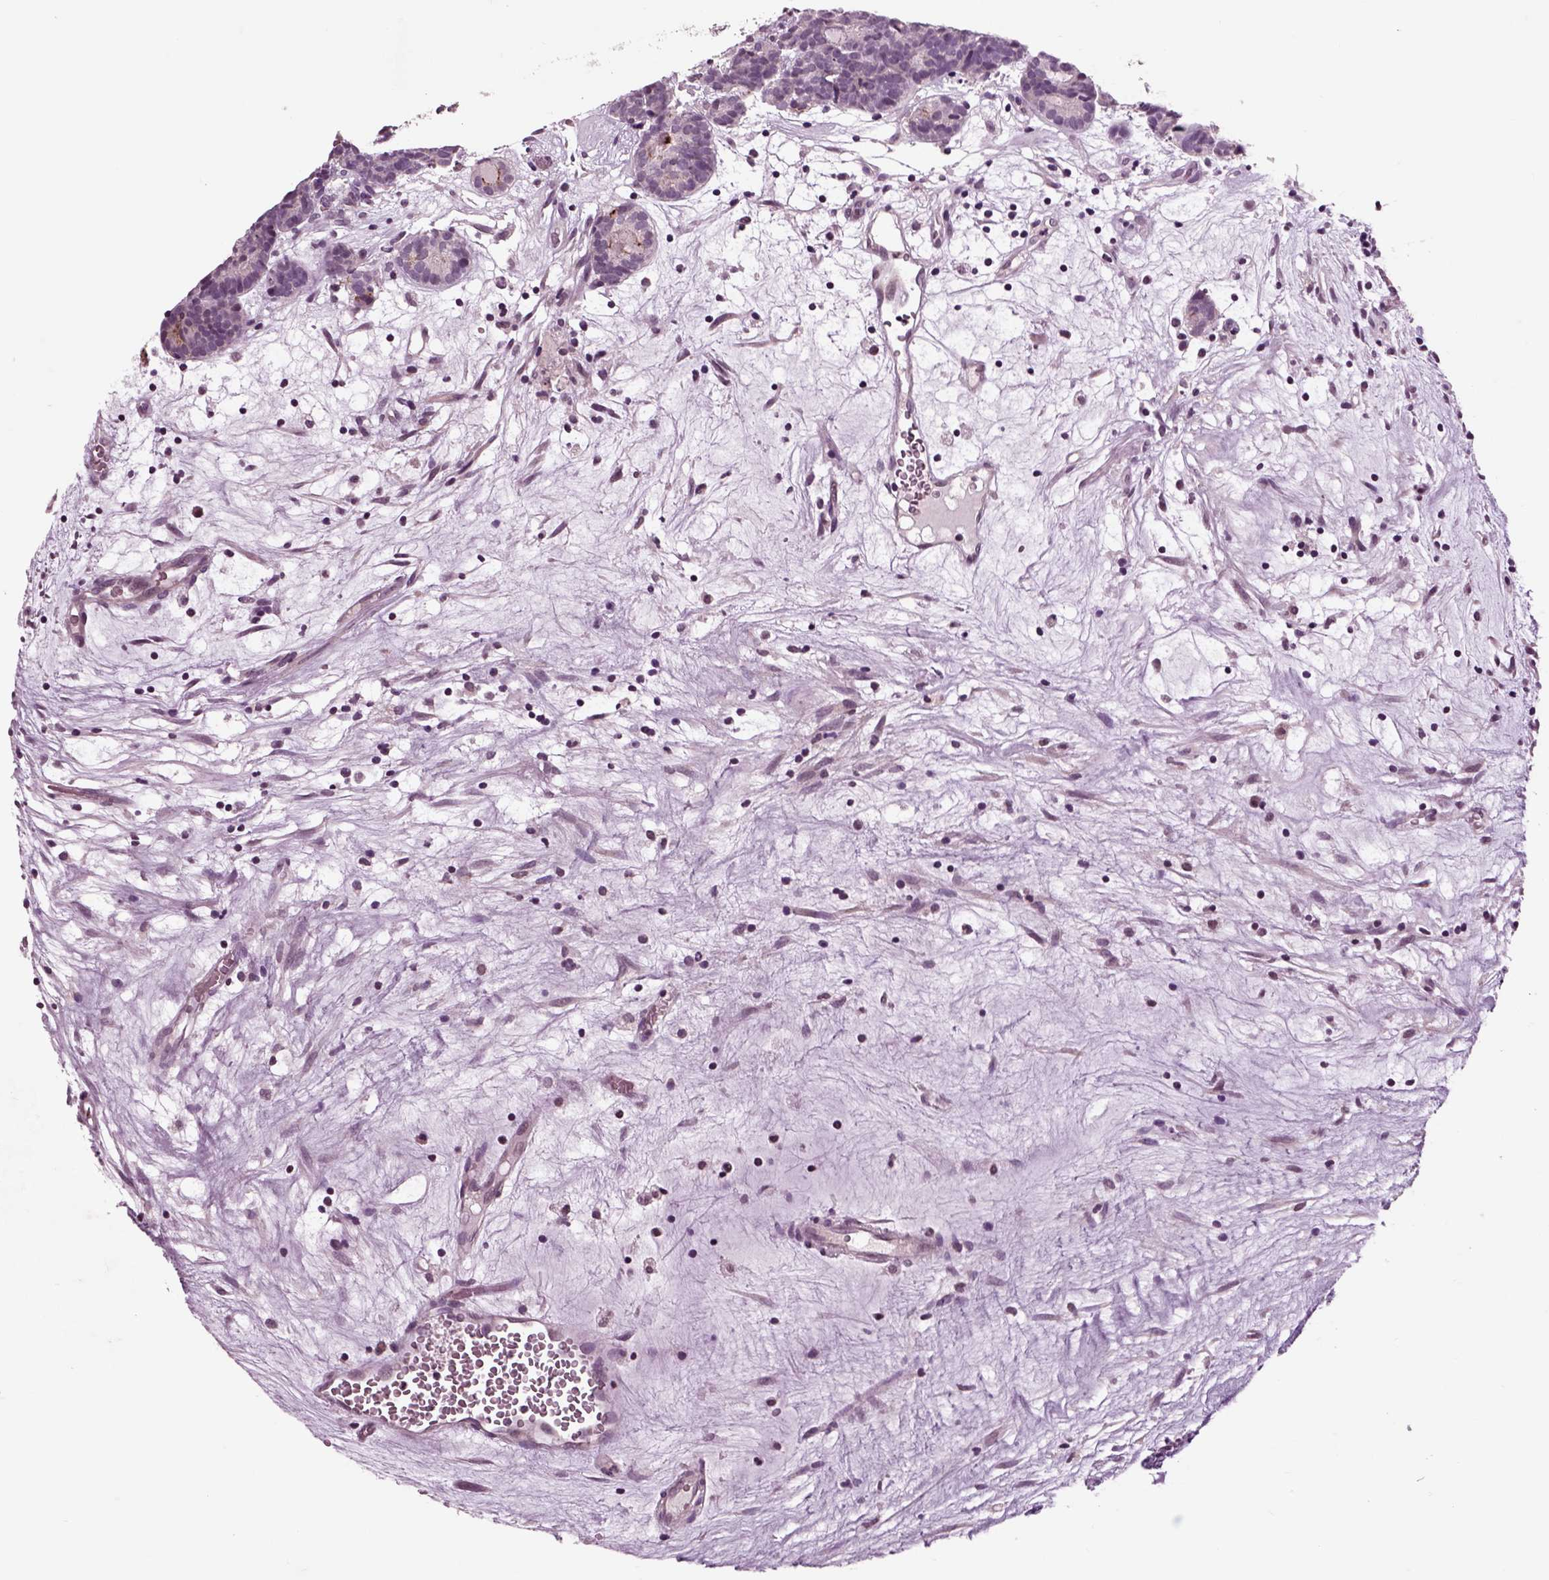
{"staining": {"intensity": "negative", "quantity": "none", "location": "none"}, "tissue": "head and neck cancer", "cell_type": "Tumor cells", "image_type": "cancer", "snomed": [{"axis": "morphology", "description": "Adenocarcinoma, NOS"}, {"axis": "topography", "description": "Head-Neck"}], "caption": "Head and neck cancer (adenocarcinoma) was stained to show a protein in brown. There is no significant expression in tumor cells.", "gene": "CHGB", "patient": {"sex": "female", "age": 81}}